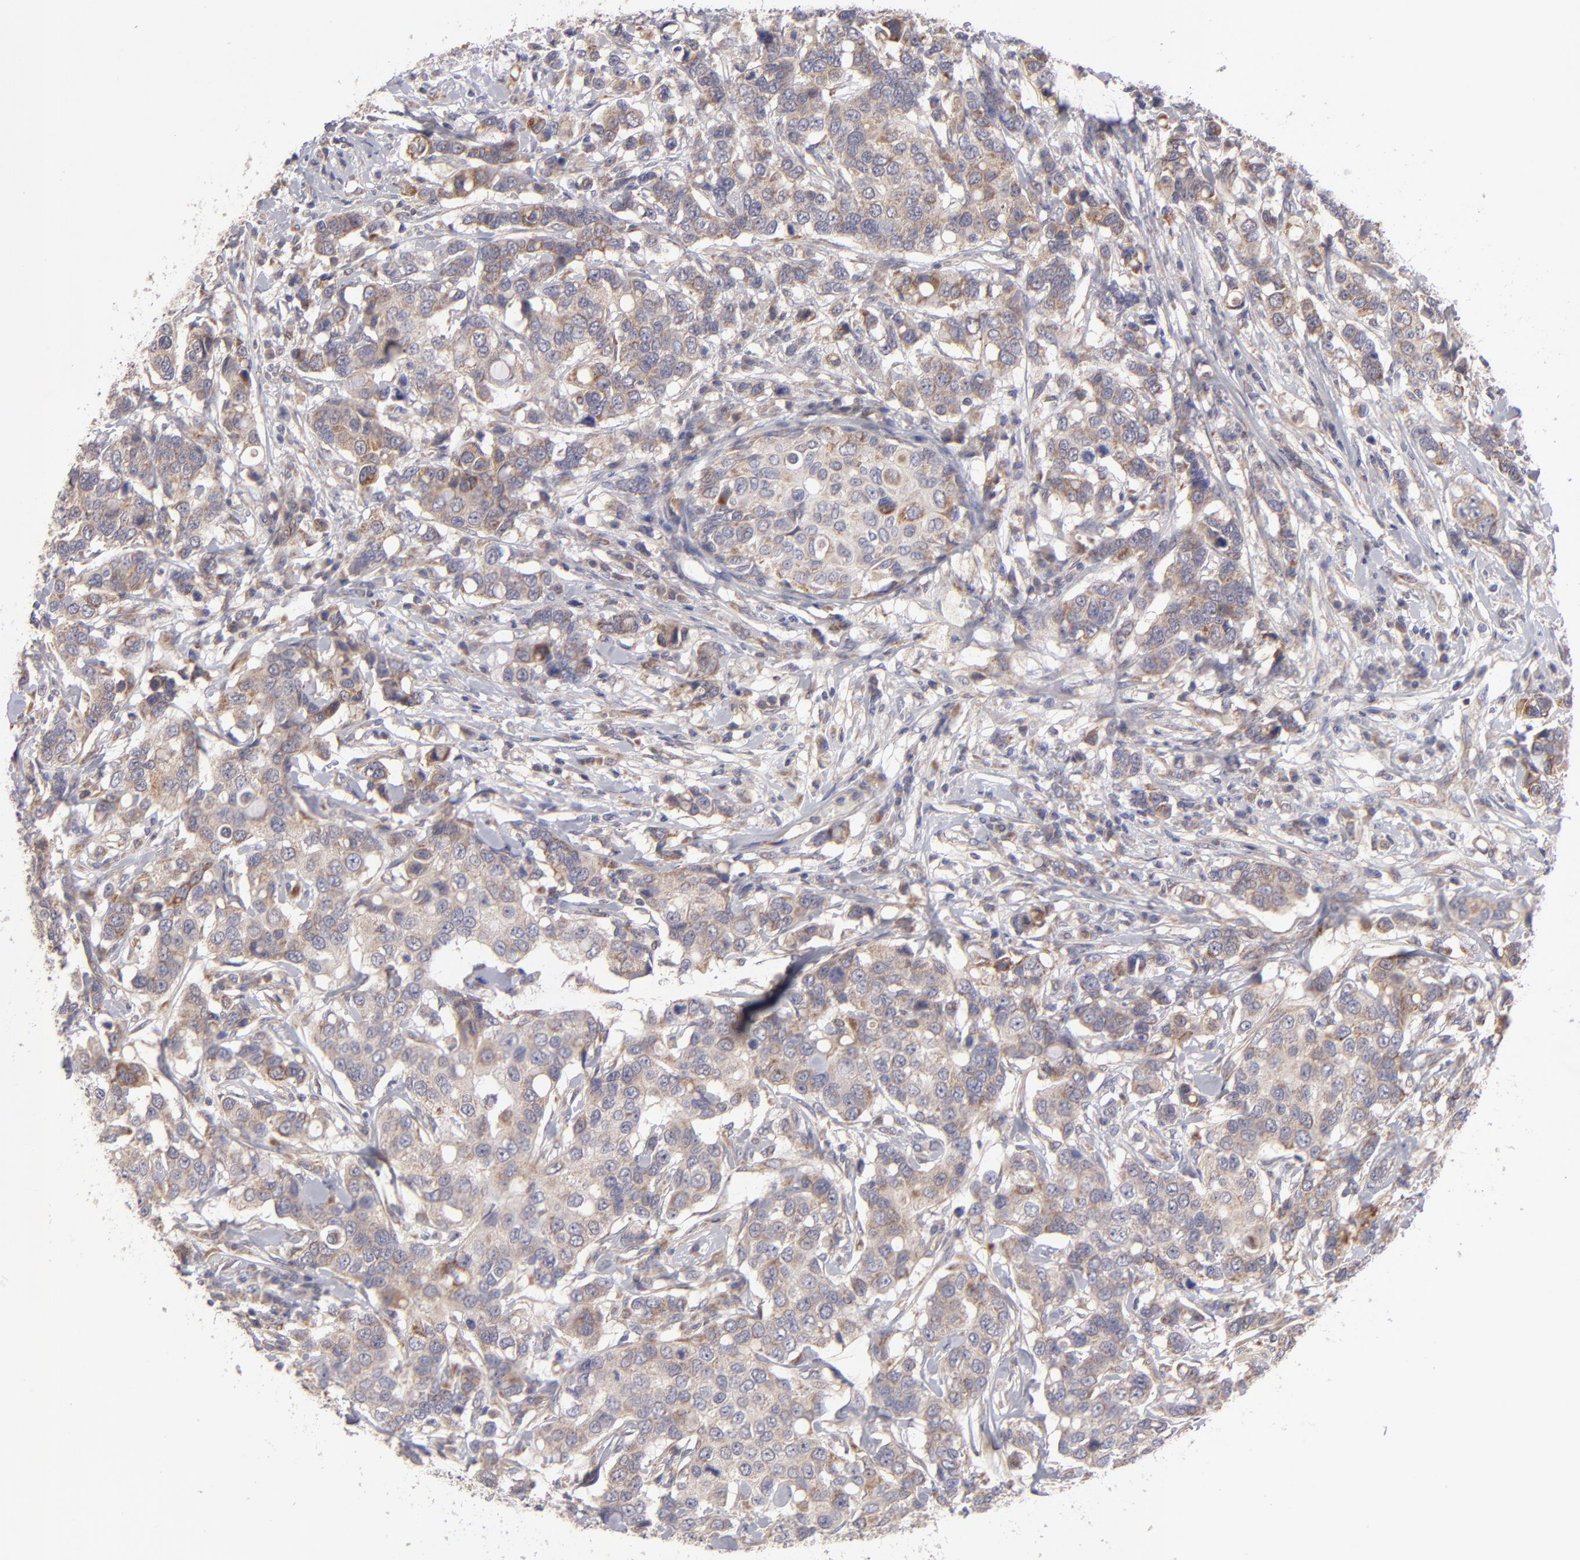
{"staining": {"intensity": "weak", "quantity": ">75%", "location": "cytoplasmic/membranous"}, "tissue": "breast cancer", "cell_type": "Tumor cells", "image_type": "cancer", "snomed": [{"axis": "morphology", "description": "Duct carcinoma"}, {"axis": "topography", "description": "Breast"}], "caption": "This photomicrograph demonstrates immunohistochemistry staining of human intraductal carcinoma (breast), with low weak cytoplasmic/membranous expression in approximately >75% of tumor cells.", "gene": "HCCS", "patient": {"sex": "female", "age": 27}}